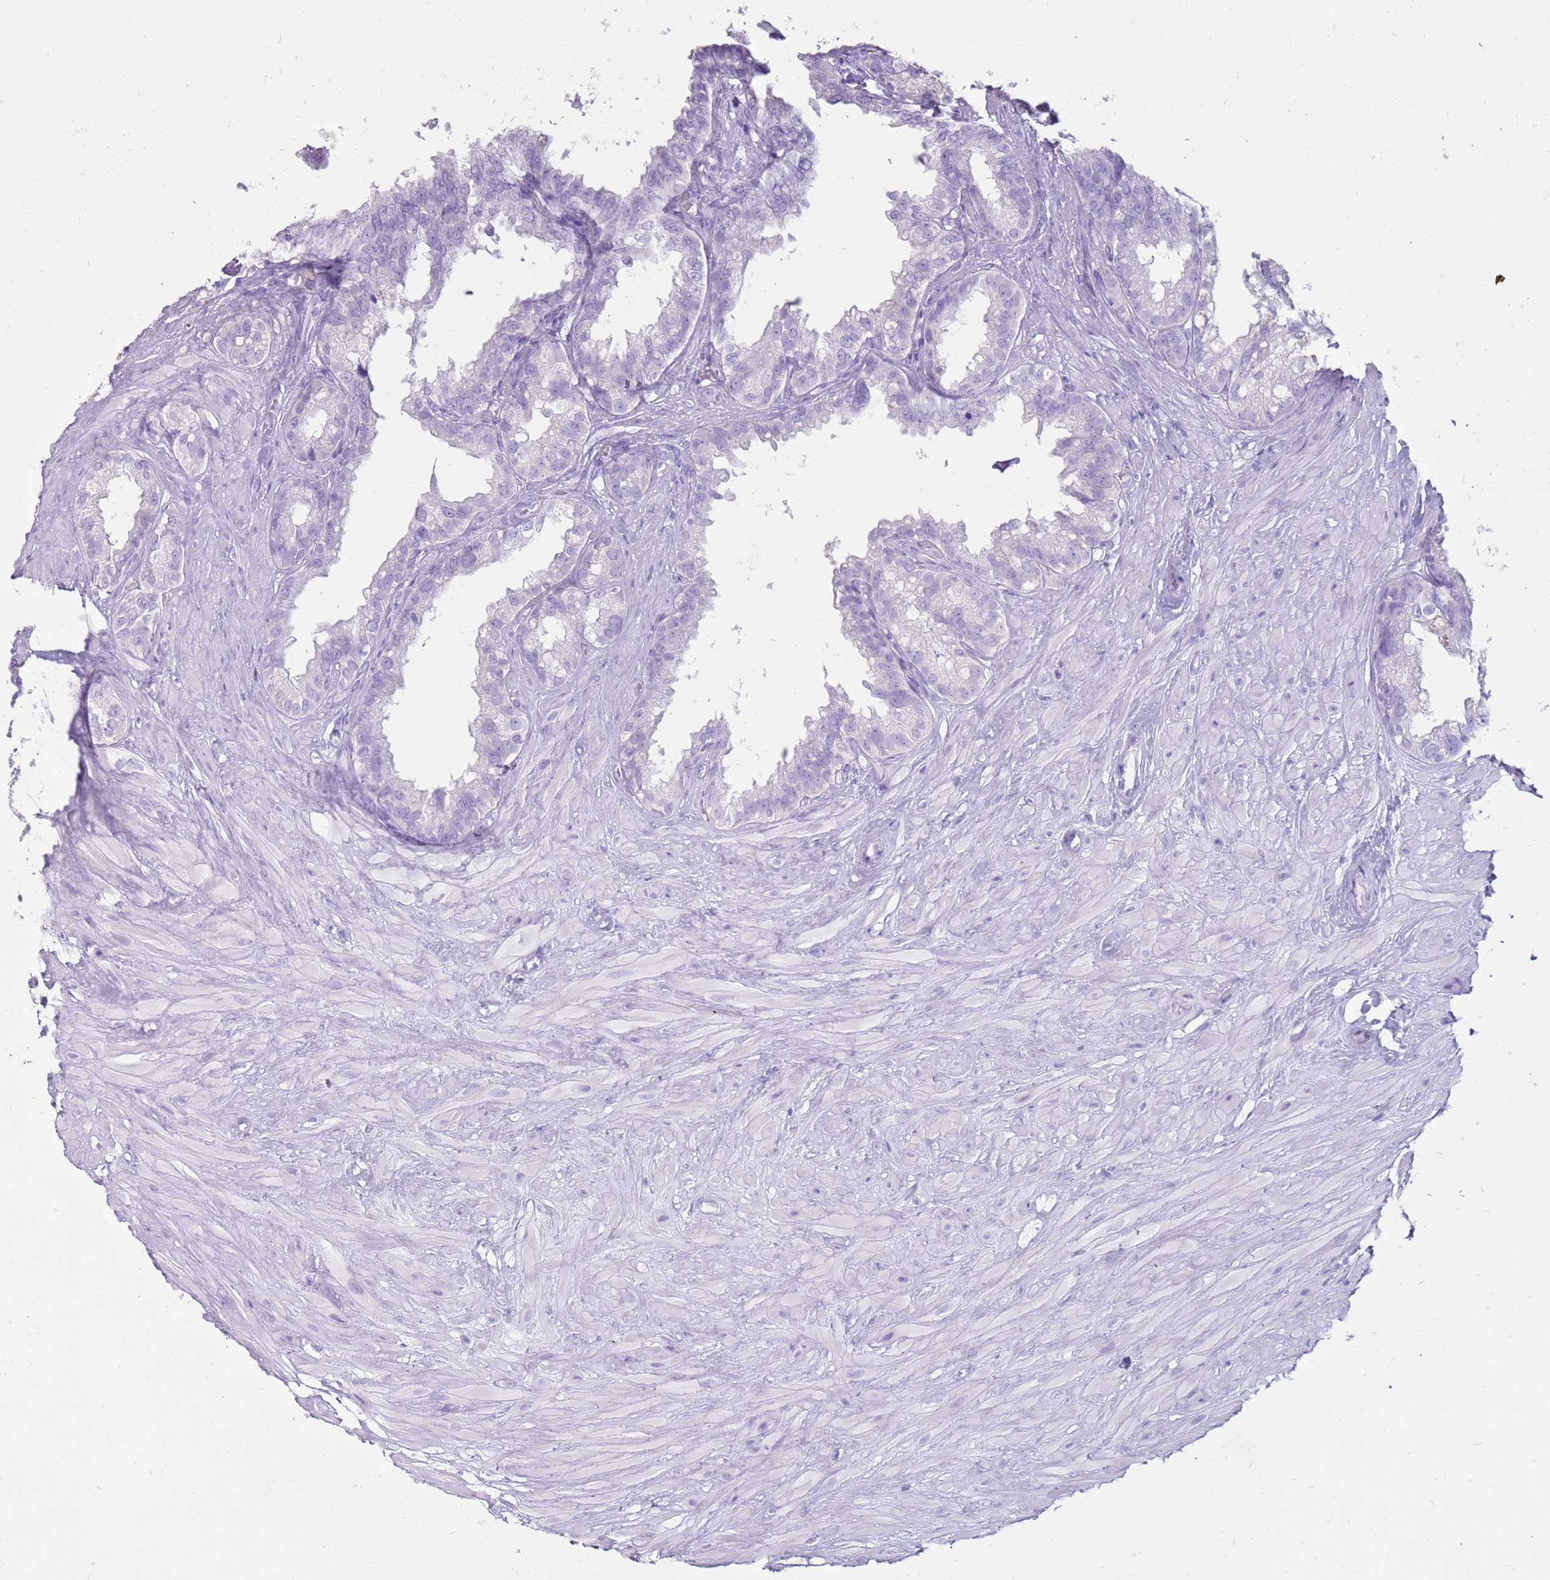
{"staining": {"intensity": "negative", "quantity": "none", "location": "none"}, "tissue": "seminal vesicle", "cell_type": "Glandular cells", "image_type": "normal", "snomed": [{"axis": "morphology", "description": "Normal tissue, NOS"}, {"axis": "topography", "description": "Seminal veicle"}], "caption": "Glandular cells are negative for protein expression in unremarkable human seminal vesicle. (DAB immunohistochemistry with hematoxylin counter stain).", "gene": "ENSG00000271254", "patient": {"sex": "male", "age": 80}}